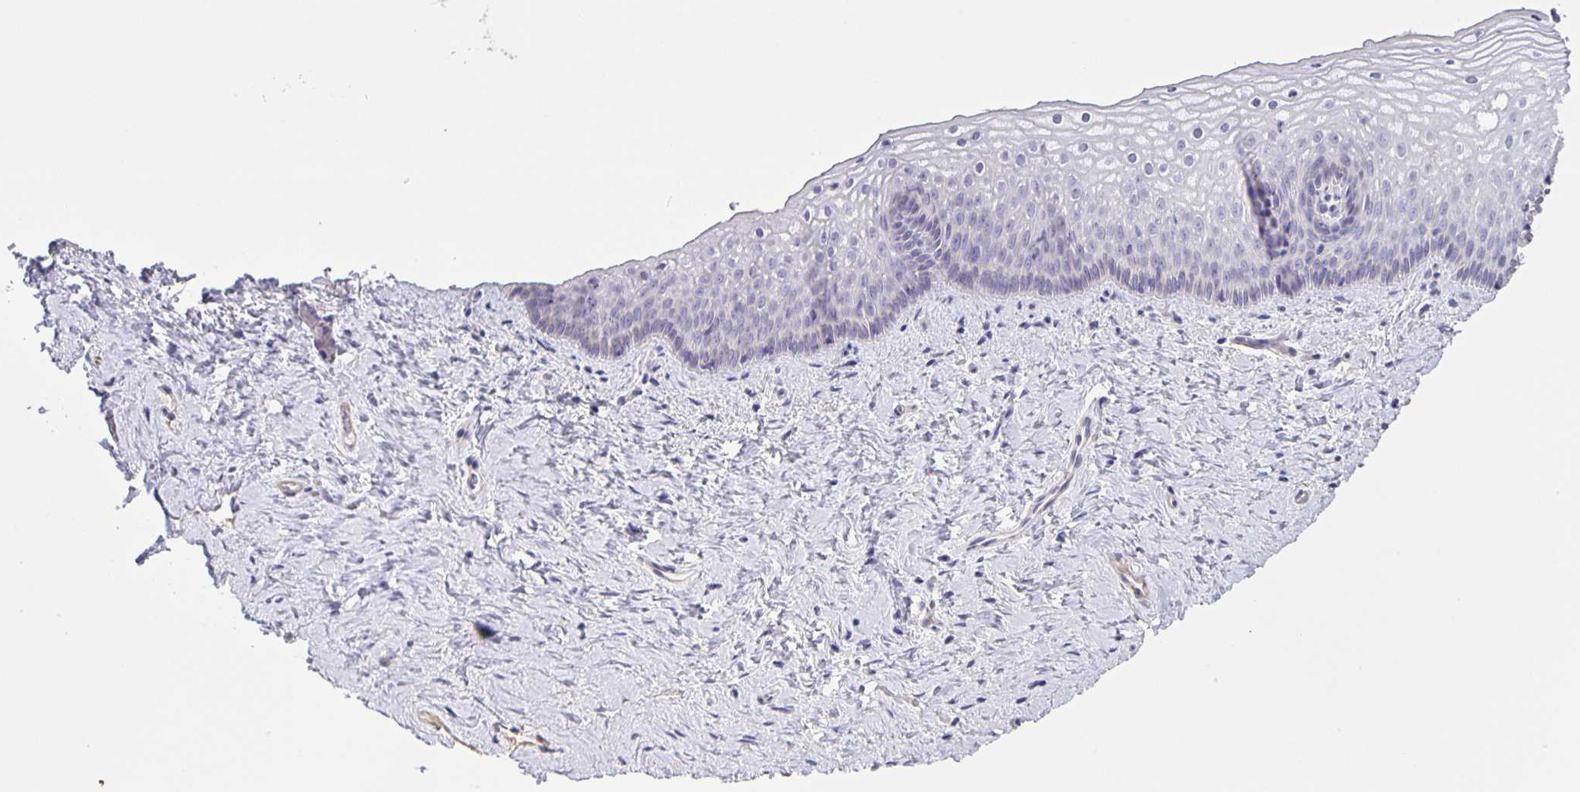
{"staining": {"intensity": "negative", "quantity": "none", "location": "none"}, "tissue": "vagina", "cell_type": "Squamous epithelial cells", "image_type": "normal", "snomed": [{"axis": "morphology", "description": "Normal tissue, NOS"}, {"axis": "topography", "description": "Vagina"}], "caption": "A high-resolution image shows immunohistochemistry staining of normal vagina, which shows no significant positivity in squamous epithelial cells. The staining is performed using DAB brown chromogen with nuclei counter-stained in using hematoxylin.", "gene": "SRCIN1", "patient": {"sex": "female", "age": 45}}